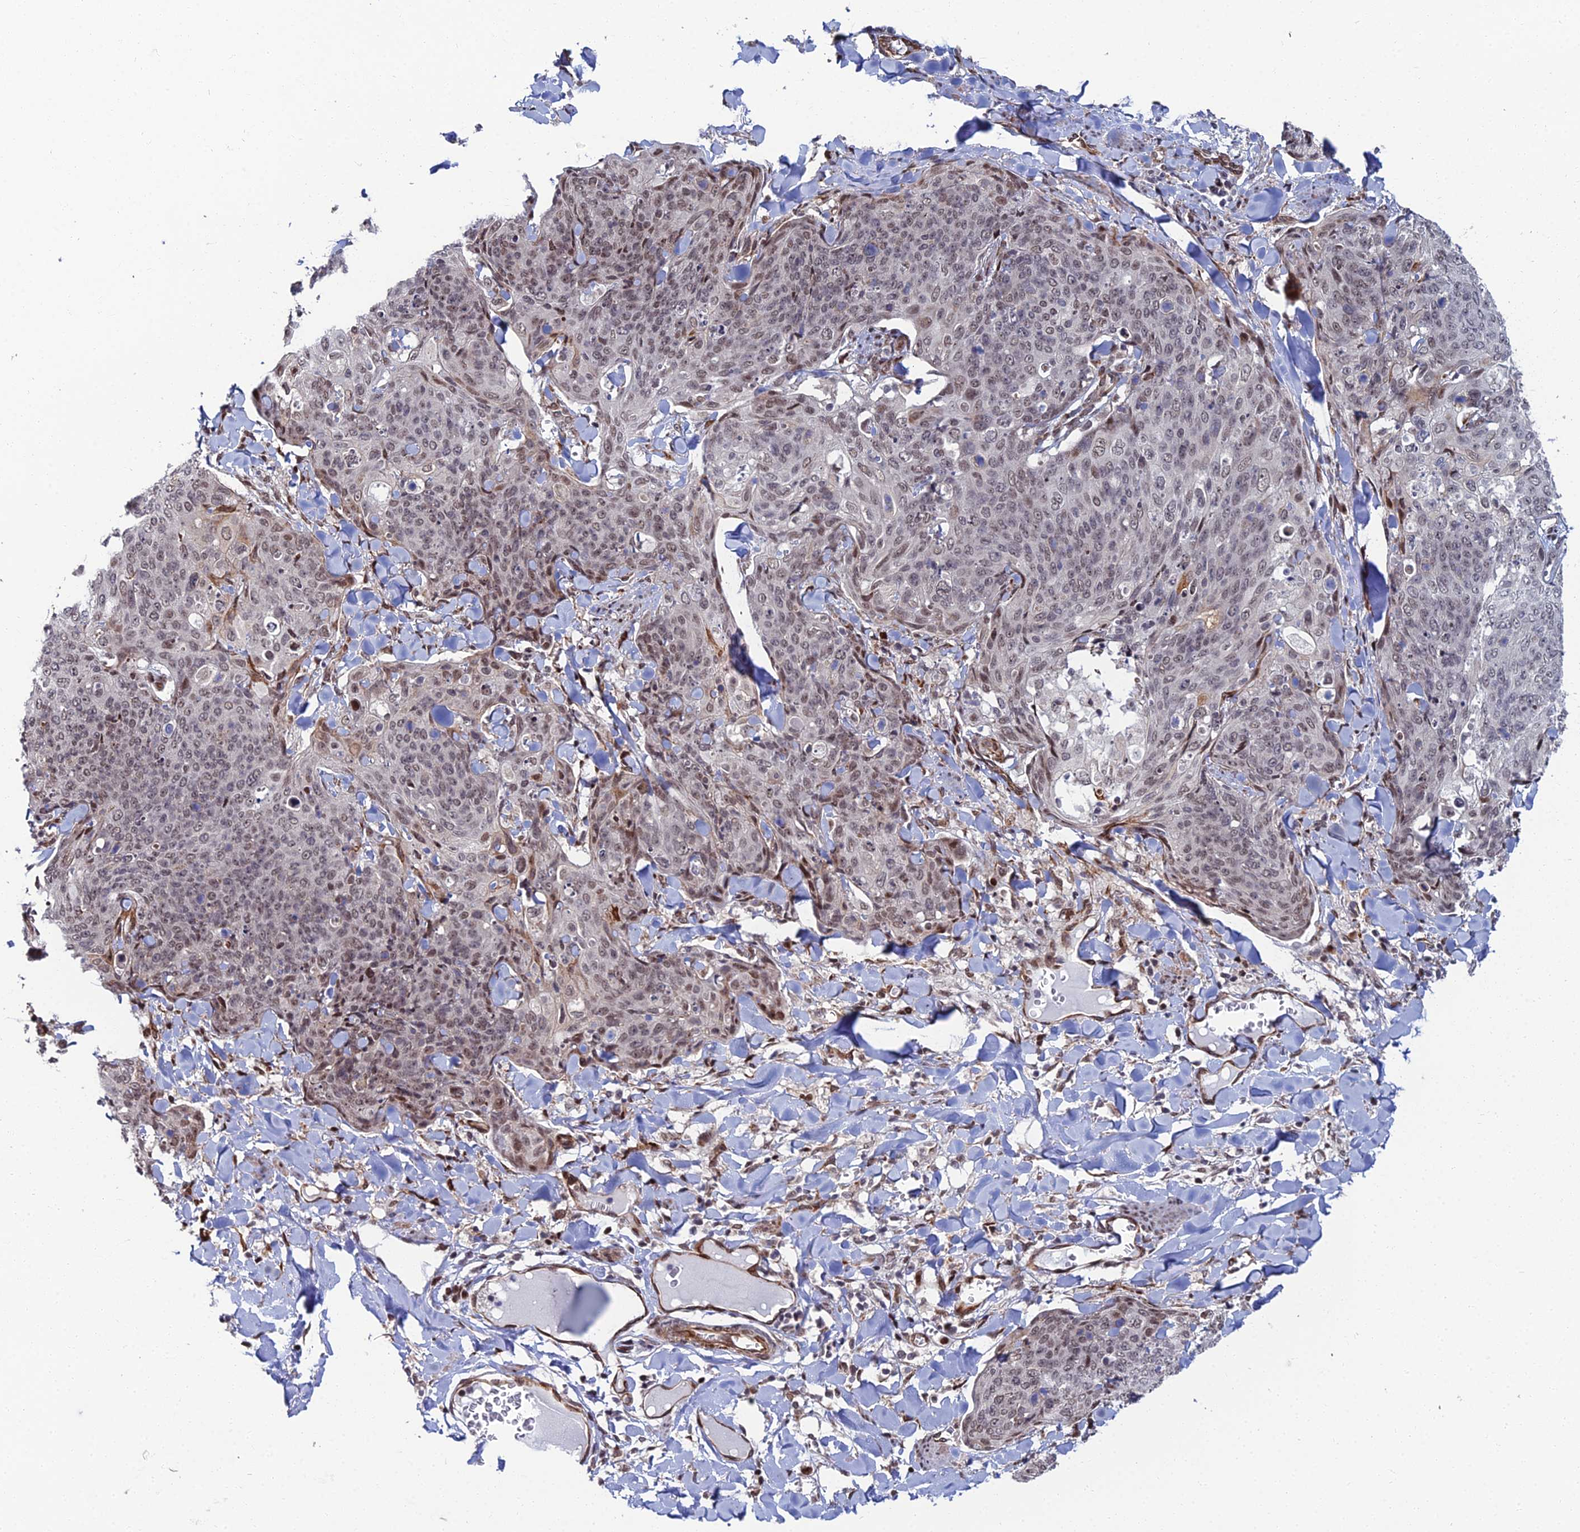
{"staining": {"intensity": "weak", "quantity": "<25%", "location": "nuclear"}, "tissue": "skin cancer", "cell_type": "Tumor cells", "image_type": "cancer", "snomed": [{"axis": "morphology", "description": "Squamous cell carcinoma, NOS"}, {"axis": "topography", "description": "Skin"}, {"axis": "topography", "description": "Vulva"}], "caption": "Immunohistochemistry (IHC) histopathology image of skin cancer (squamous cell carcinoma) stained for a protein (brown), which reveals no expression in tumor cells.", "gene": "ZNF668", "patient": {"sex": "female", "age": 85}}